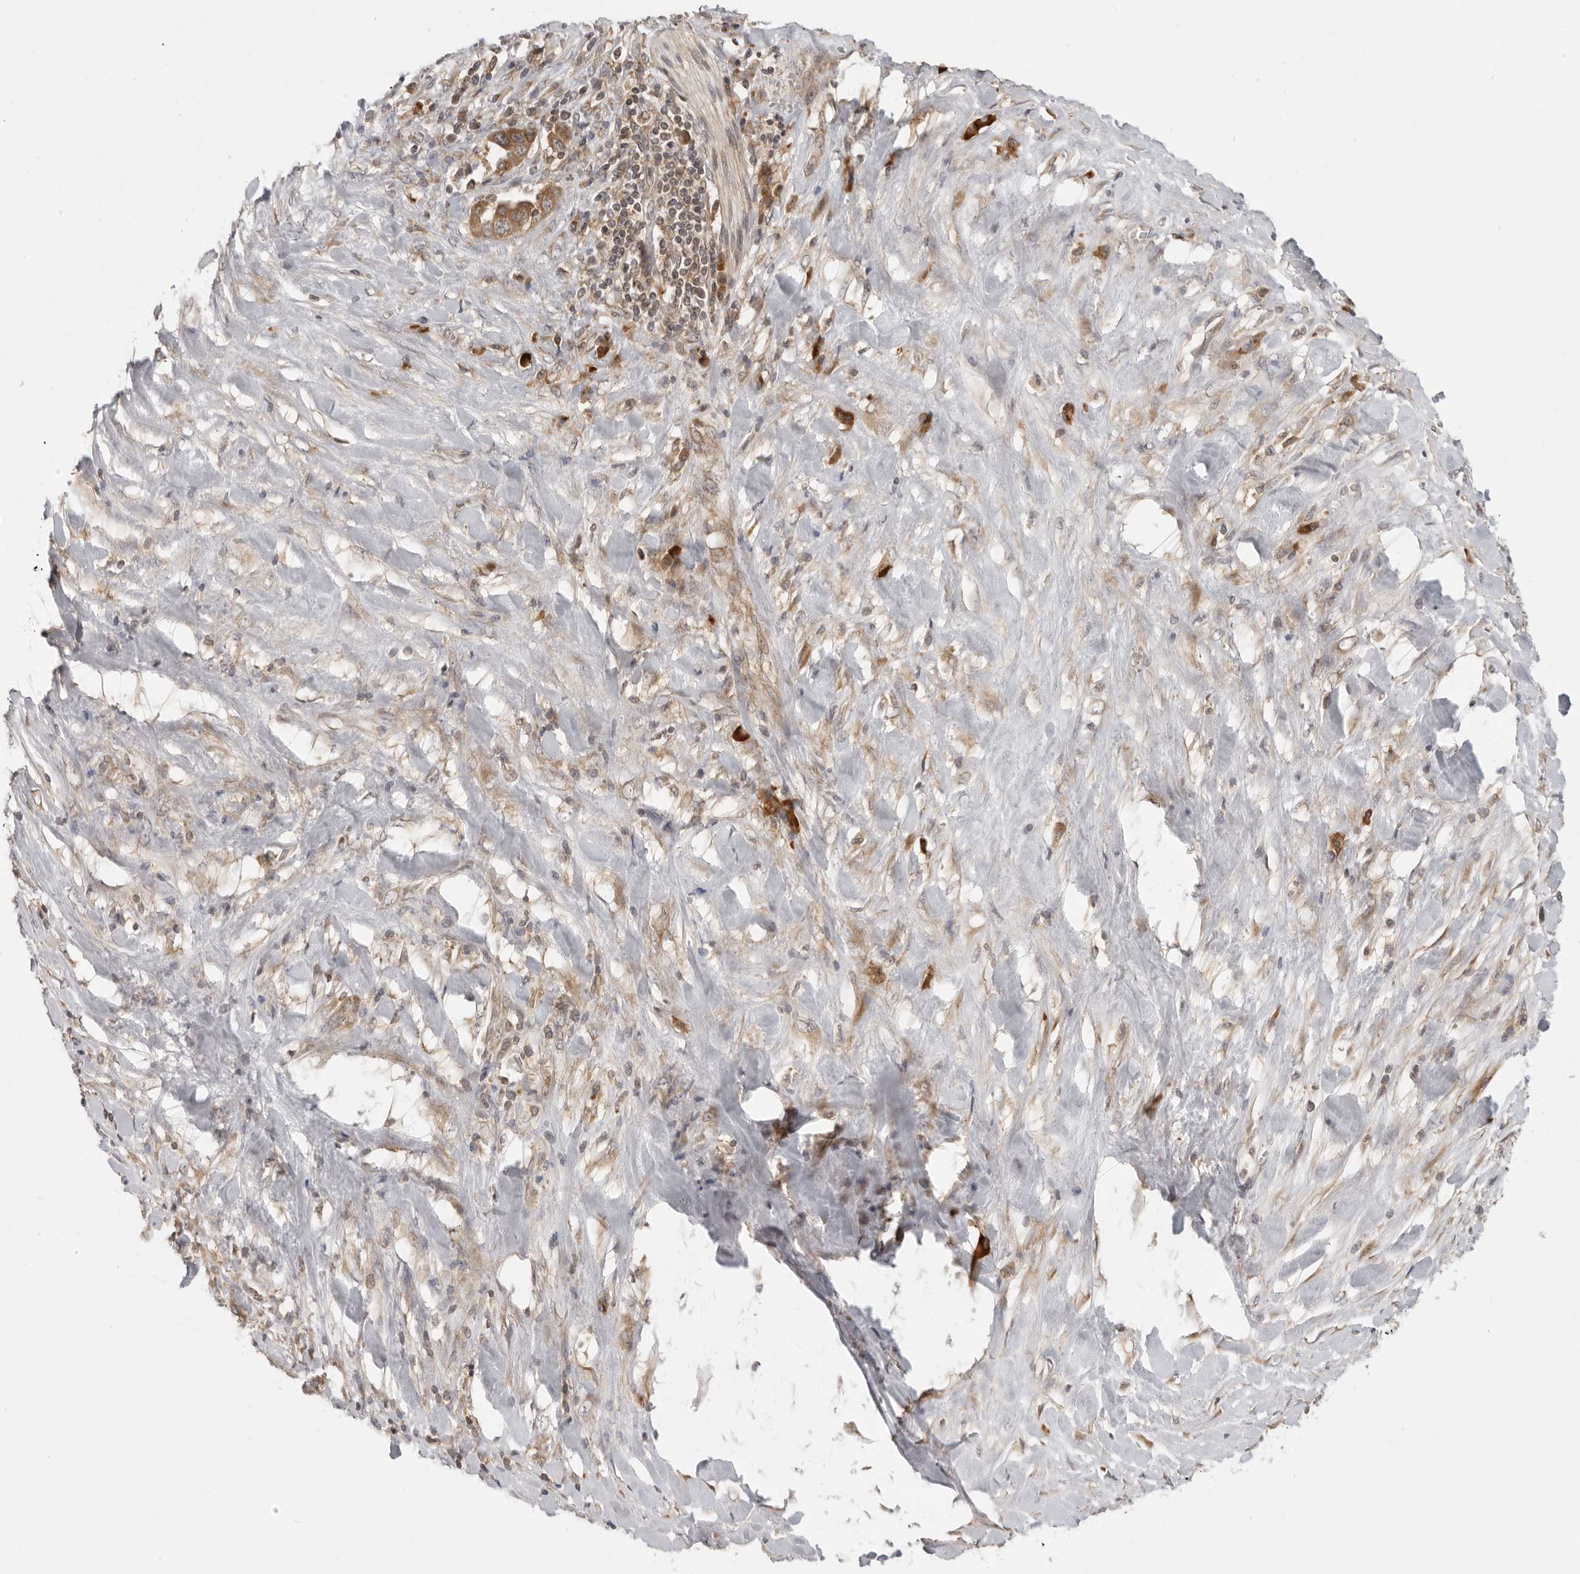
{"staining": {"intensity": "moderate", "quantity": ">75%", "location": "cytoplasmic/membranous"}, "tissue": "liver cancer", "cell_type": "Tumor cells", "image_type": "cancer", "snomed": [{"axis": "morphology", "description": "Cholangiocarcinoma"}, {"axis": "topography", "description": "Liver"}], "caption": "Human liver cancer stained with a protein marker shows moderate staining in tumor cells.", "gene": "PRRC2A", "patient": {"sex": "female", "age": 52}}